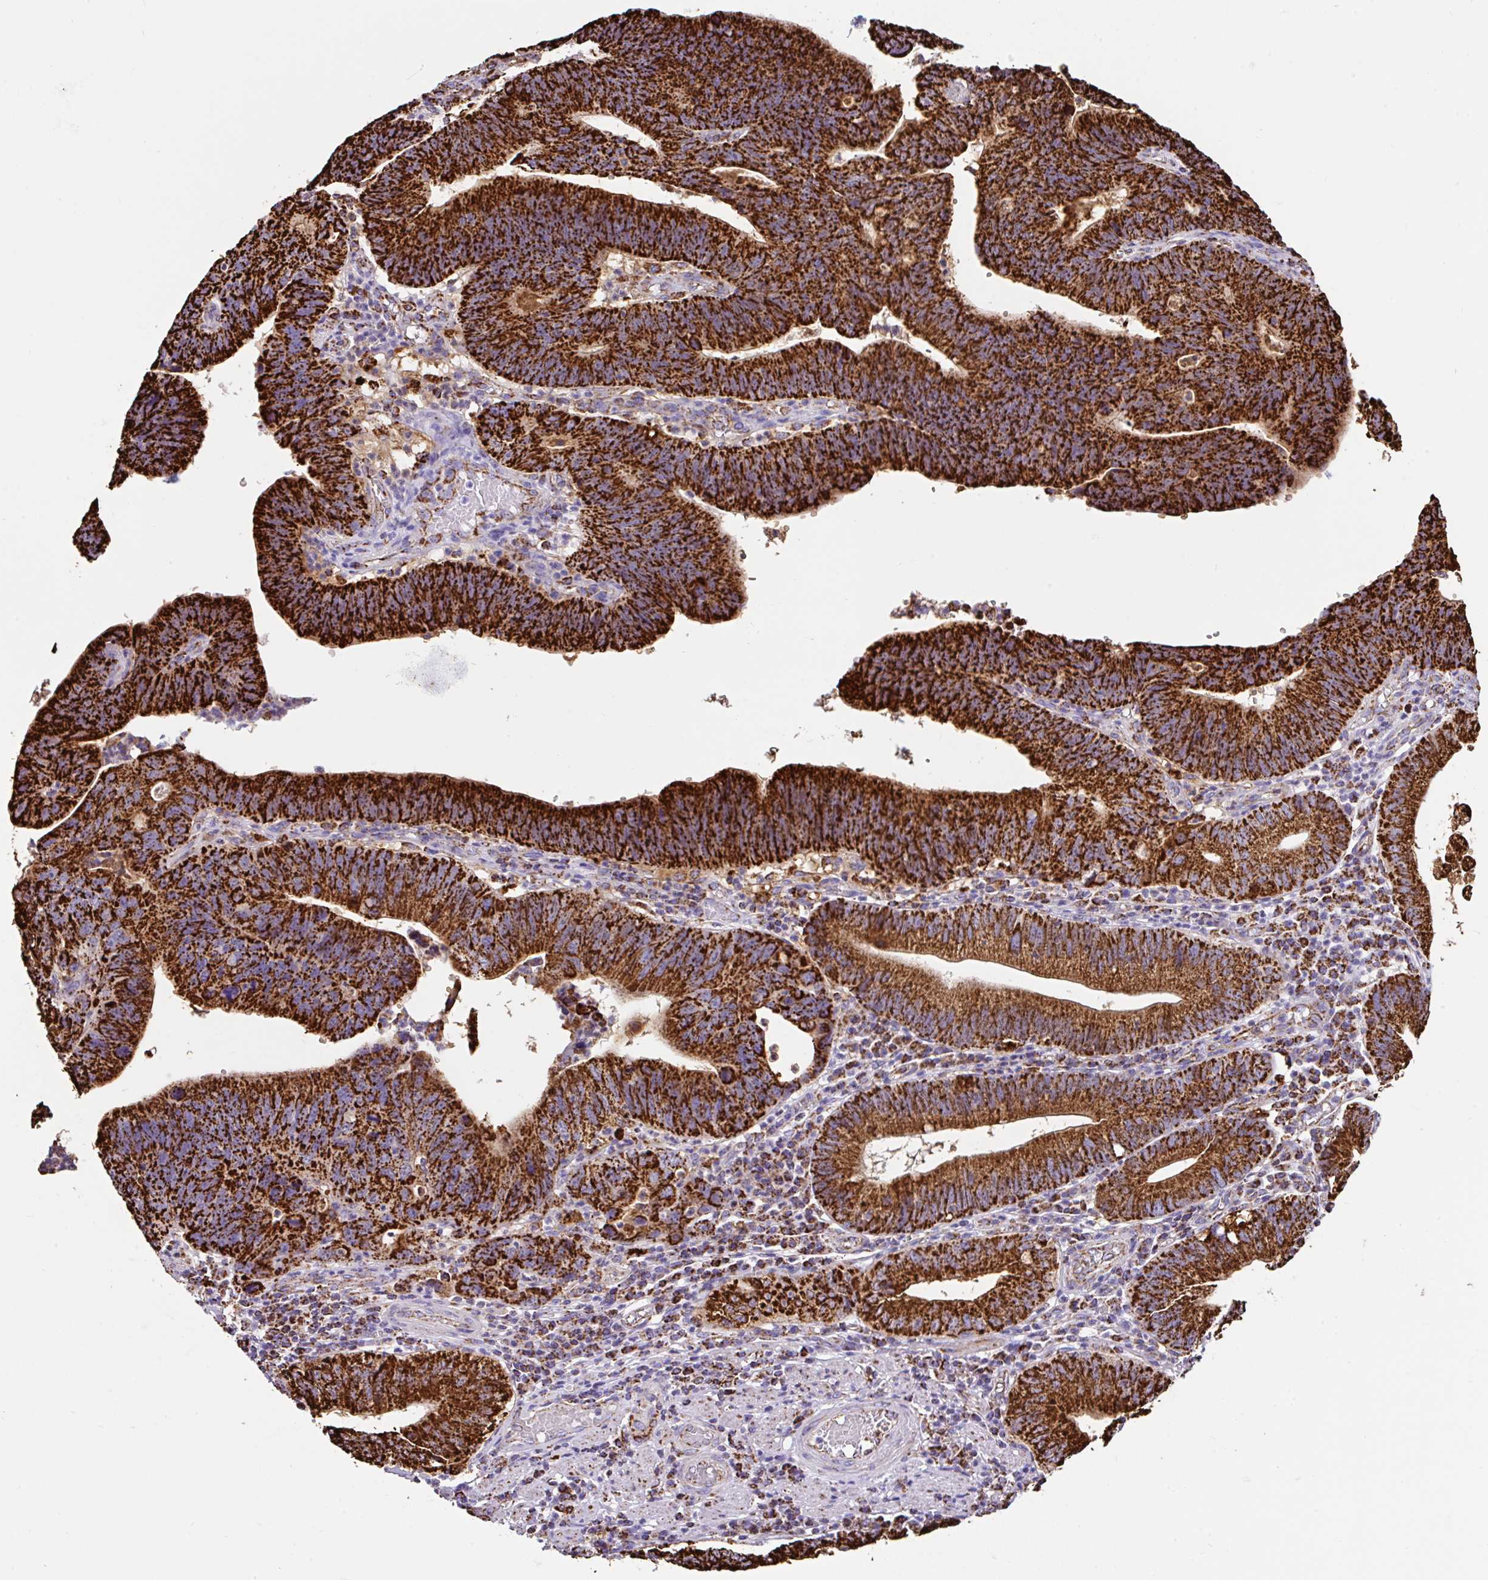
{"staining": {"intensity": "strong", "quantity": ">75%", "location": "cytoplasmic/membranous"}, "tissue": "stomach cancer", "cell_type": "Tumor cells", "image_type": "cancer", "snomed": [{"axis": "morphology", "description": "Adenocarcinoma, NOS"}, {"axis": "topography", "description": "Stomach"}], "caption": "The image reveals a brown stain indicating the presence of a protein in the cytoplasmic/membranous of tumor cells in adenocarcinoma (stomach).", "gene": "ANKRD33B", "patient": {"sex": "male", "age": 59}}